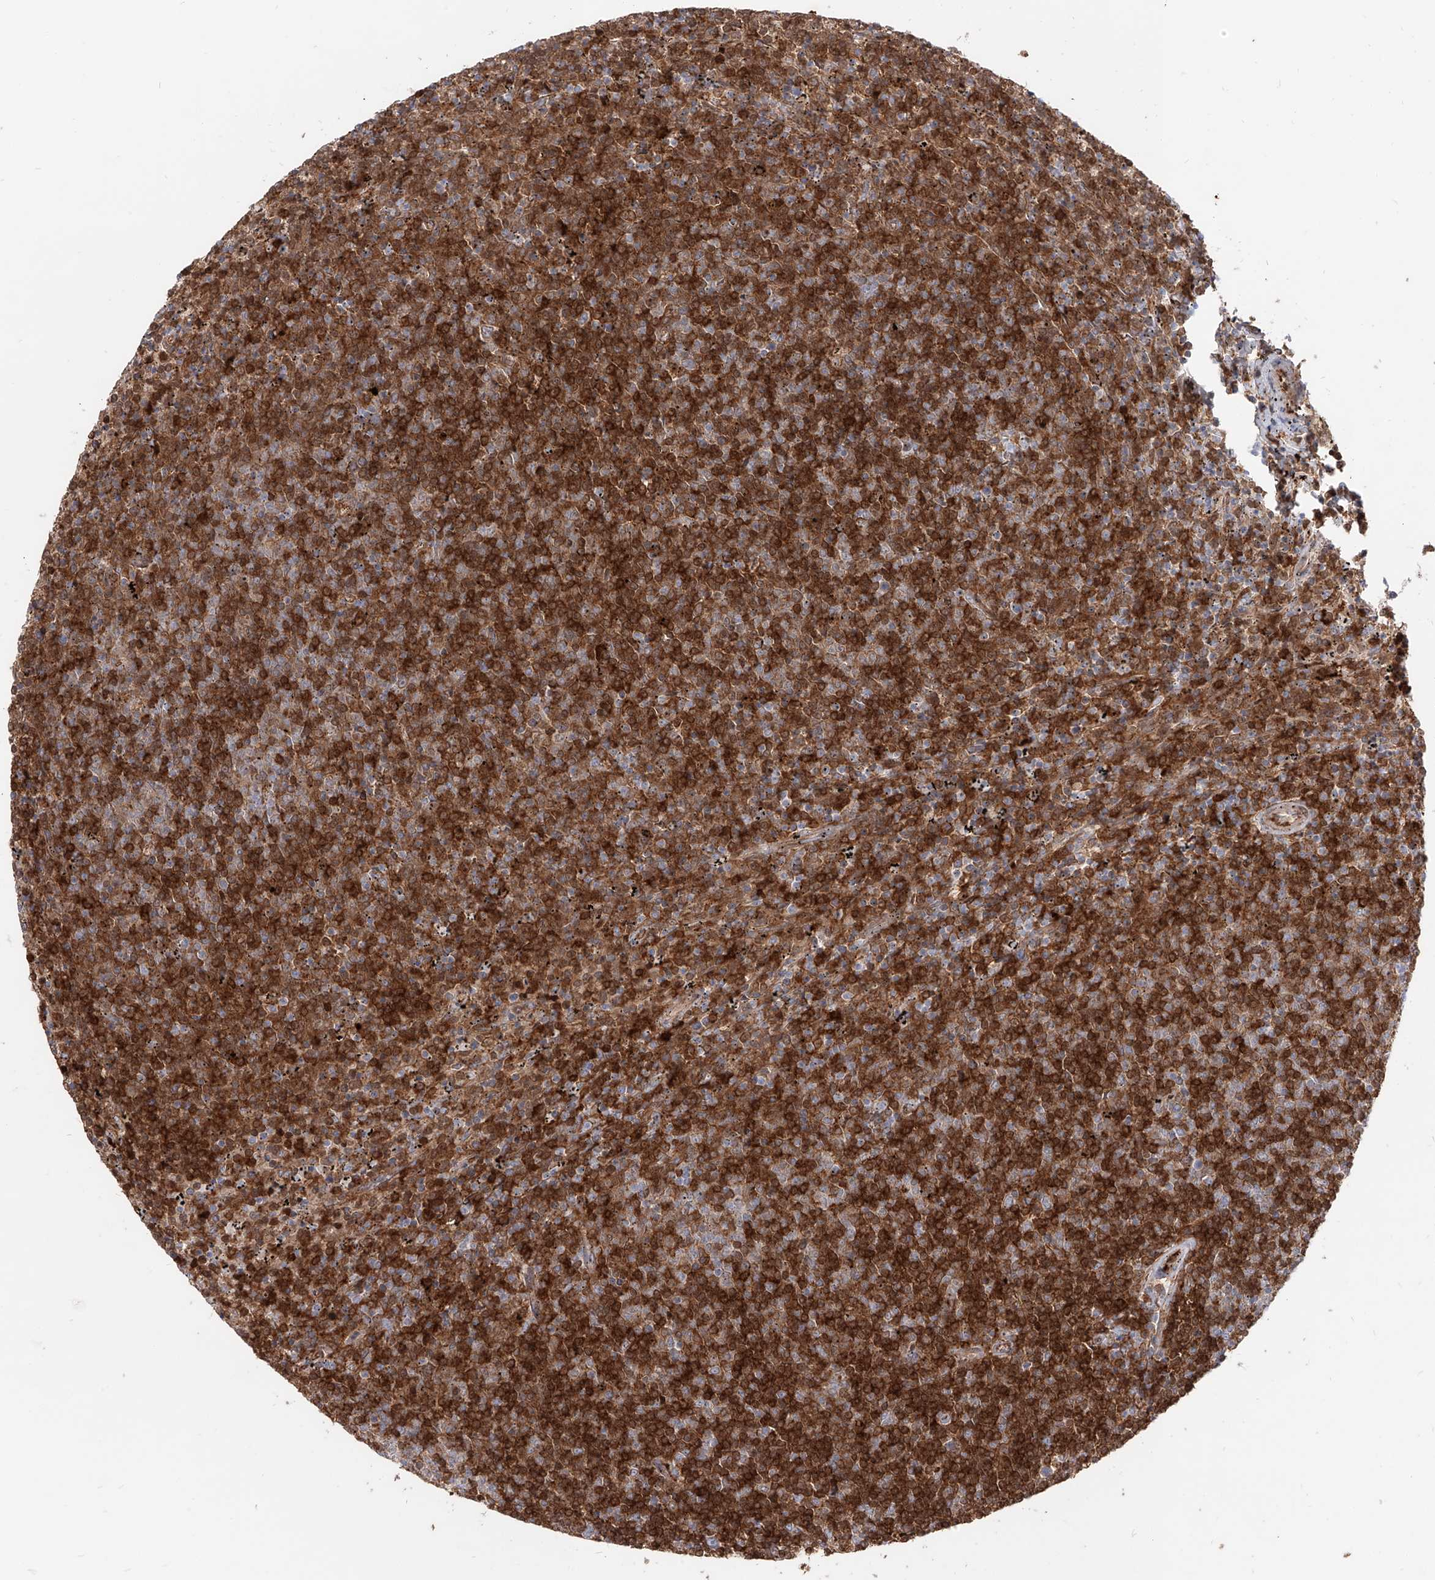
{"staining": {"intensity": "strong", "quantity": ">75%", "location": "cytoplasmic/membranous"}, "tissue": "lymphoma", "cell_type": "Tumor cells", "image_type": "cancer", "snomed": [{"axis": "morphology", "description": "Malignant lymphoma, non-Hodgkin's type, Low grade"}, {"axis": "topography", "description": "Spleen"}], "caption": "IHC of lymphoma shows high levels of strong cytoplasmic/membranous positivity in about >75% of tumor cells.", "gene": "KYNU", "patient": {"sex": "female", "age": 50}}